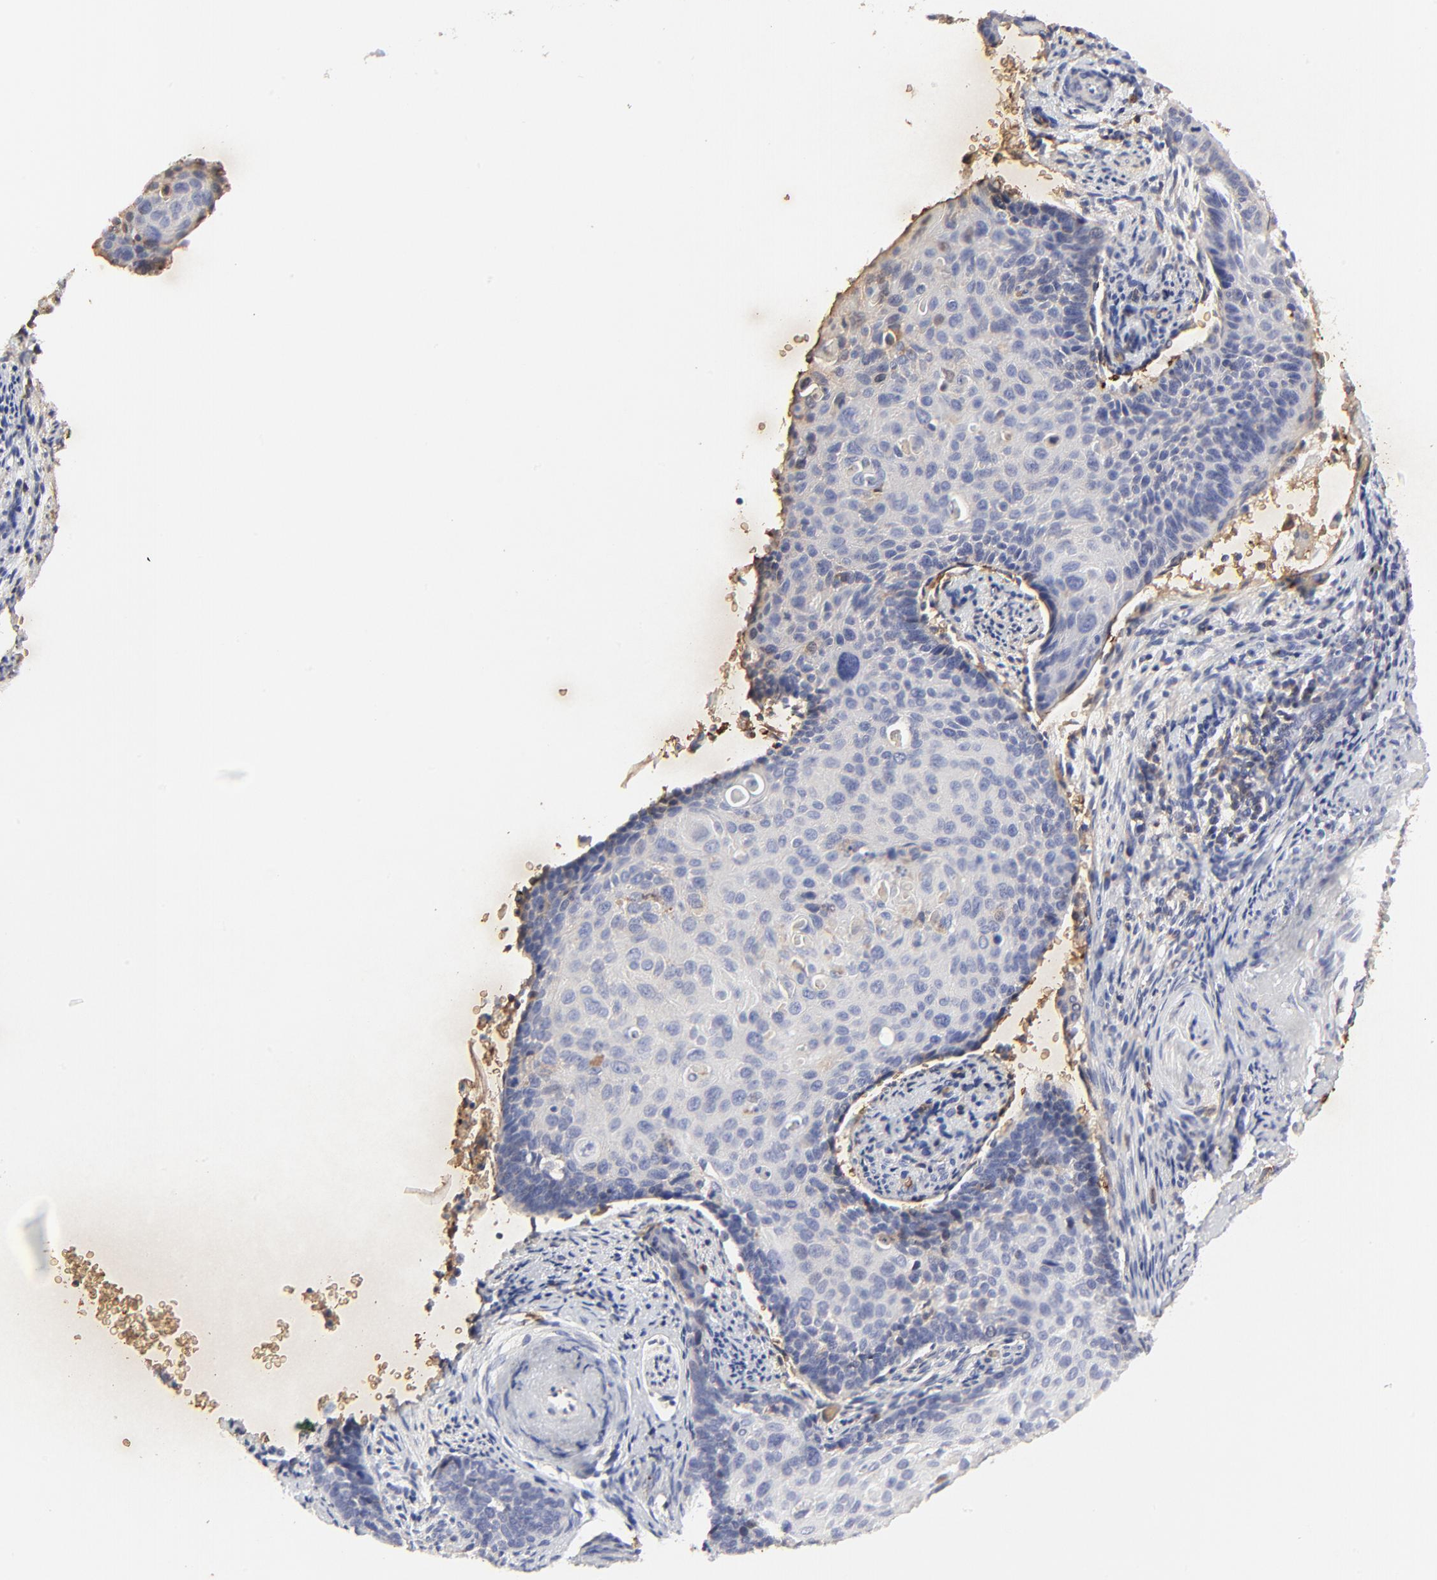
{"staining": {"intensity": "negative", "quantity": "none", "location": "none"}, "tissue": "cervical cancer", "cell_type": "Tumor cells", "image_type": "cancer", "snomed": [{"axis": "morphology", "description": "Squamous cell carcinoma, NOS"}, {"axis": "topography", "description": "Cervix"}], "caption": "Immunohistochemistry (IHC) histopathology image of human cervical cancer (squamous cell carcinoma) stained for a protein (brown), which shows no positivity in tumor cells.", "gene": "PAG1", "patient": {"sex": "female", "age": 33}}